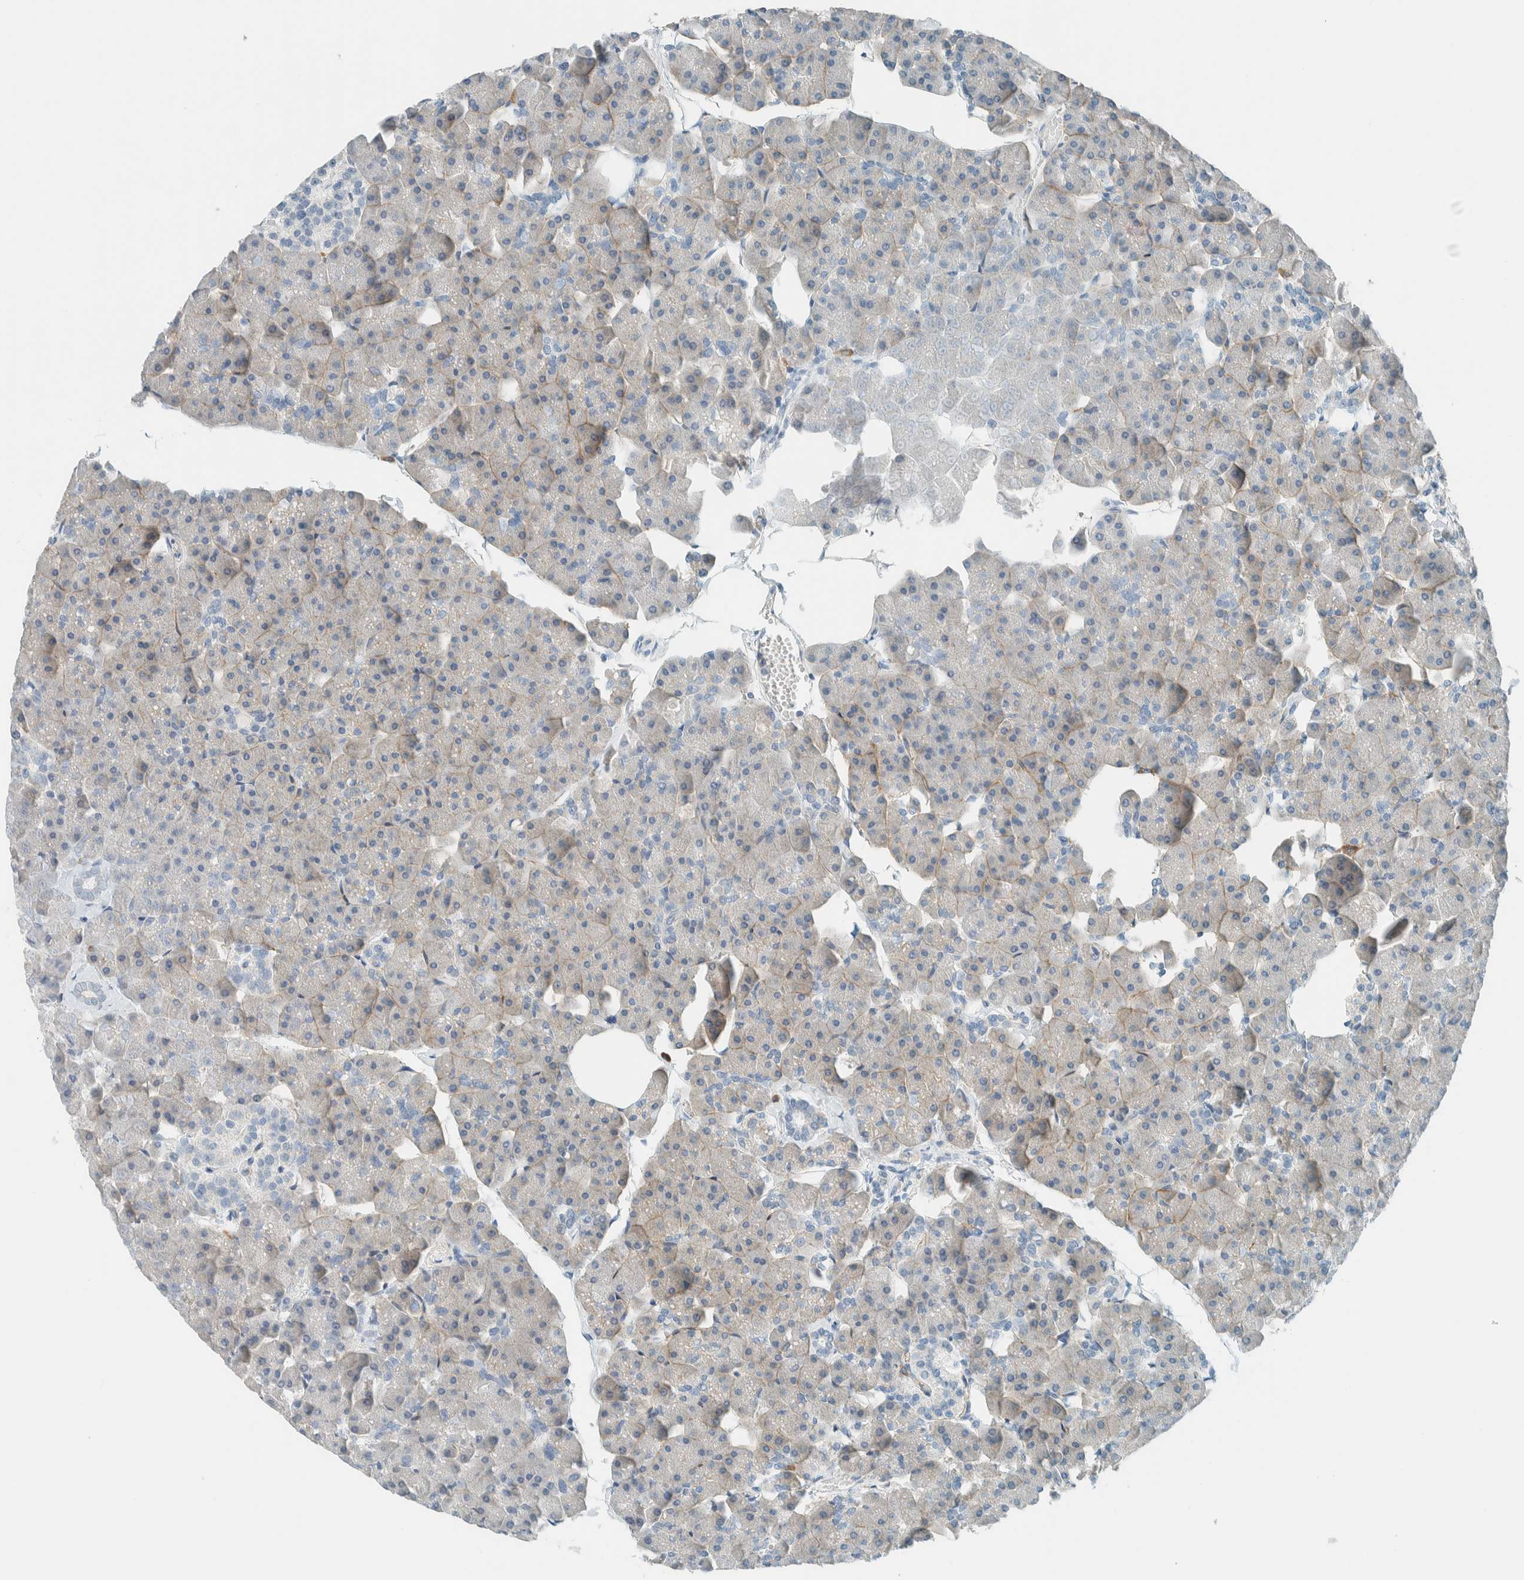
{"staining": {"intensity": "moderate", "quantity": "25%-75%", "location": "cytoplasmic/membranous"}, "tissue": "pancreas", "cell_type": "Exocrine glandular cells", "image_type": "normal", "snomed": [{"axis": "morphology", "description": "Normal tissue, NOS"}, {"axis": "topography", "description": "Pancreas"}], "caption": "Brown immunohistochemical staining in unremarkable pancreas displays moderate cytoplasmic/membranous positivity in approximately 25%-75% of exocrine glandular cells. (Brightfield microscopy of DAB IHC at high magnification).", "gene": "SLFN12", "patient": {"sex": "male", "age": 35}}